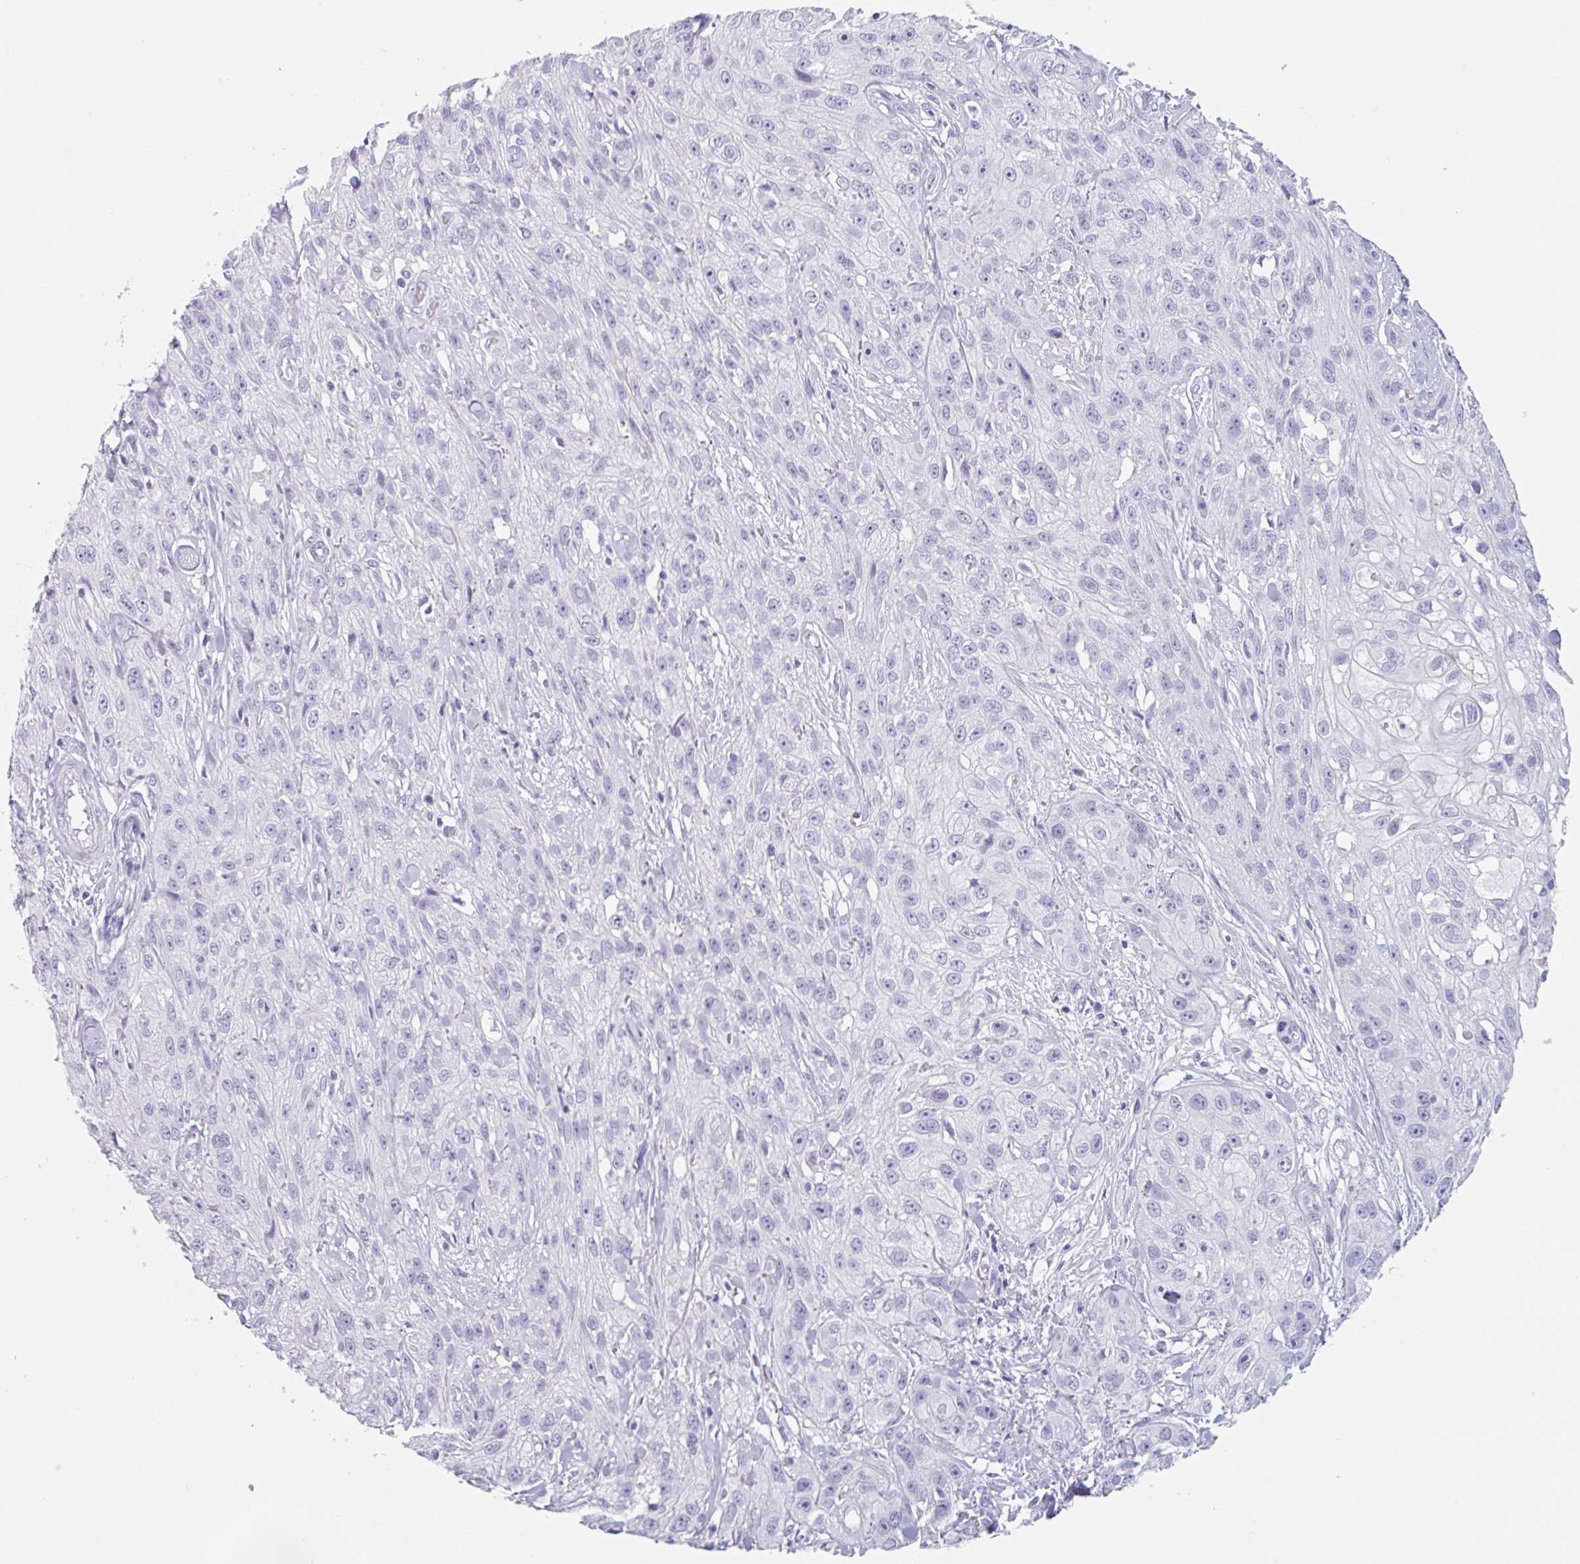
{"staining": {"intensity": "negative", "quantity": "none", "location": "none"}, "tissue": "skin cancer", "cell_type": "Tumor cells", "image_type": "cancer", "snomed": [{"axis": "morphology", "description": "Squamous cell carcinoma, NOS"}, {"axis": "topography", "description": "Skin"}, {"axis": "topography", "description": "Vulva"}], "caption": "A micrograph of skin squamous cell carcinoma stained for a protein displays no brown staining in tumor cells.", "gene": "EMC4", "patient": {"sex": "female", "age": 86}}